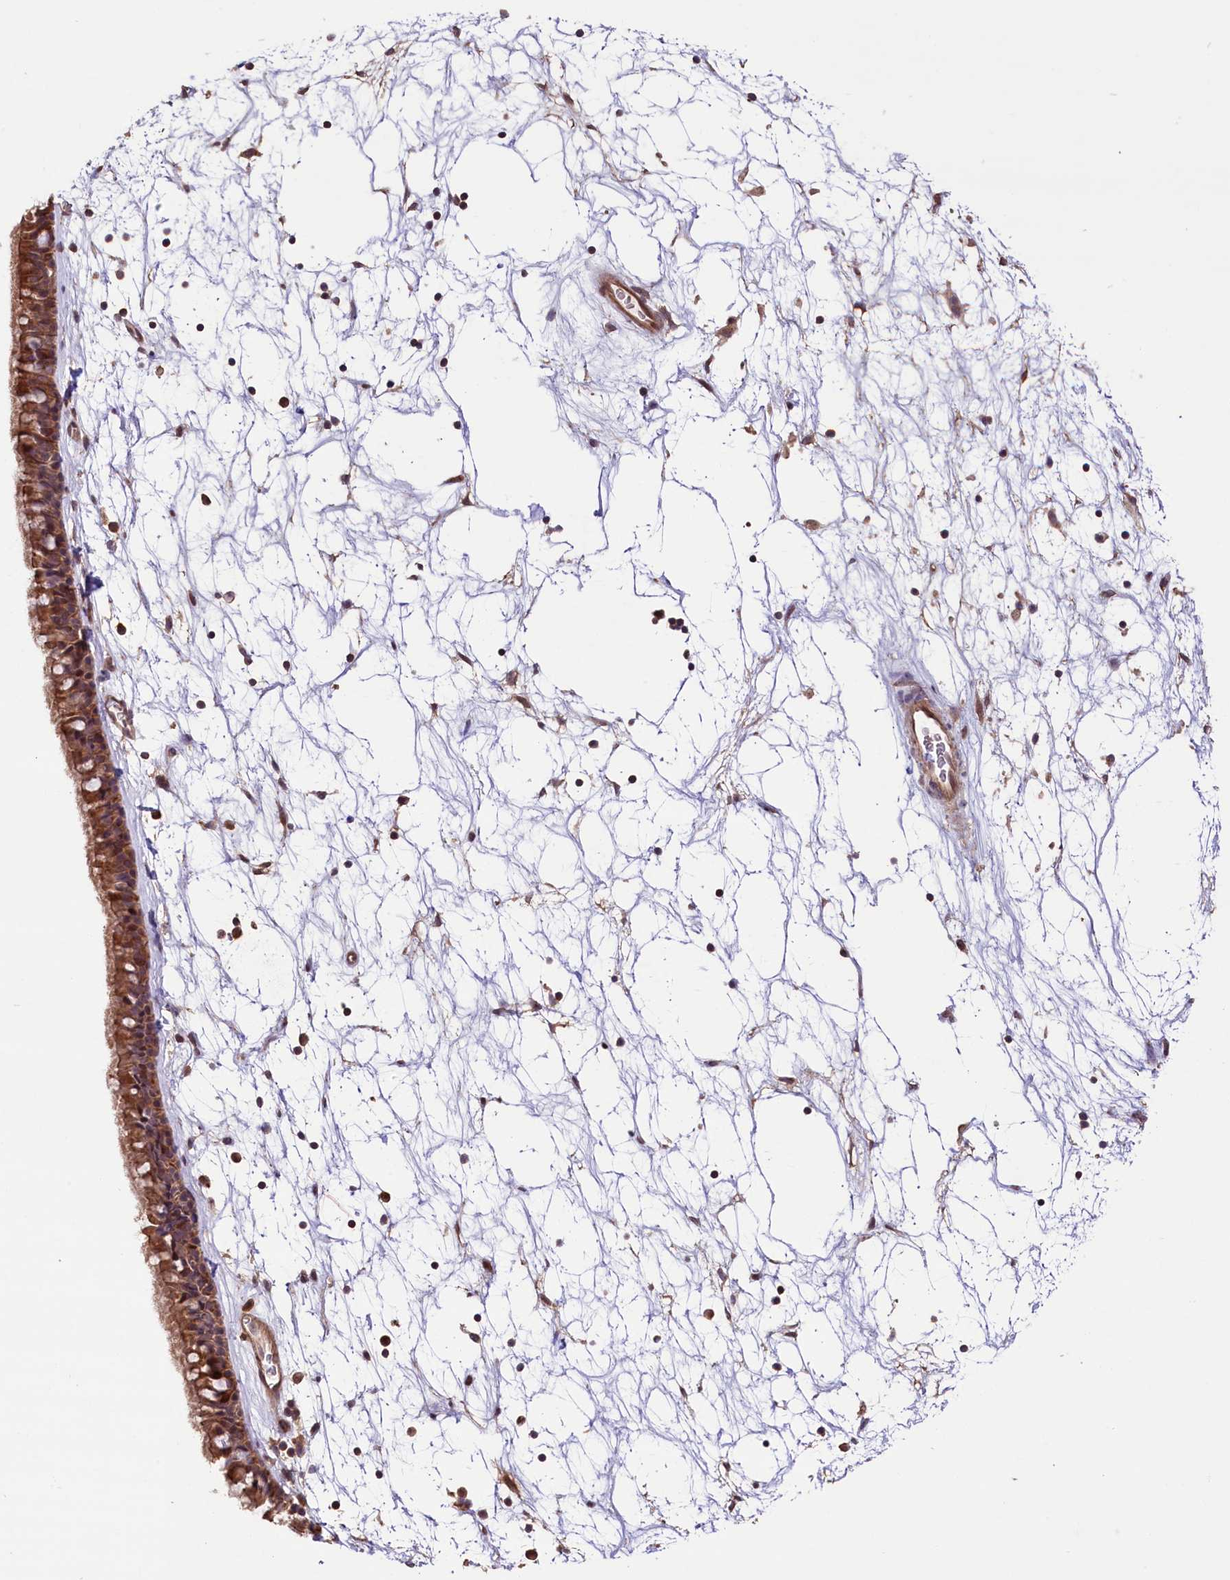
{"staining": {"intensity": "moderate", "quantity": ">75%", "location": "cytoplasmic/membranous"}, "tissue": "nasopharynx", "cell_type": "Respiratory epithelial cells", "image_type": "normal", "snomed": [{"axis": "morphology", "description": "Normal tissue, NOS"}, {"axis": "topography", "description": "Nasopharynx"}], "caption": "Immunohistochemical staining of normal nasopharynx displays moderate cytoplasmic/membranous protein staining in approximately >75% of respiratory epithelial cells.", "gene": "RIC8A", "patient": {"sex": "male", "age": 64}}